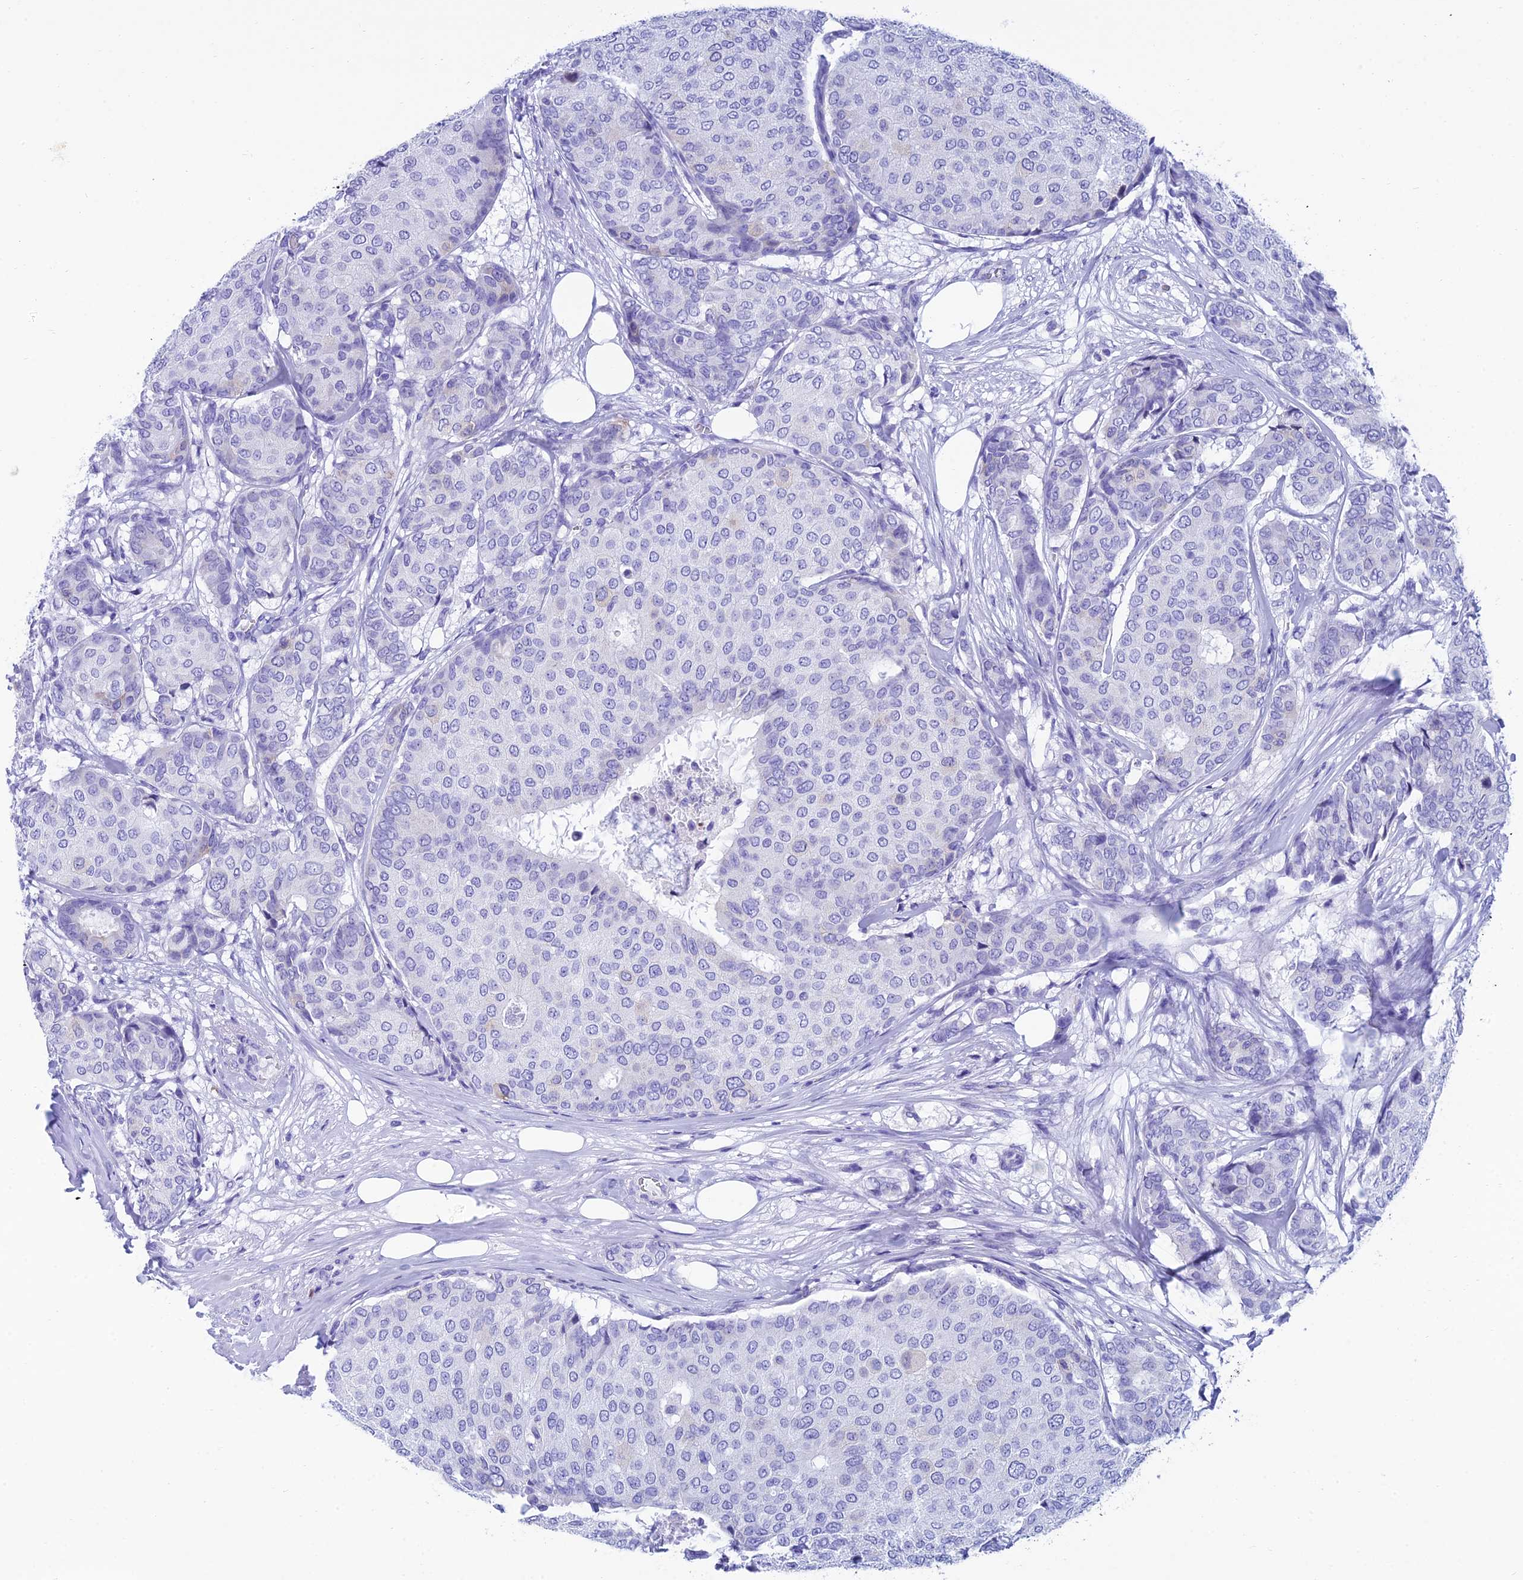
{"staining": {"intensity": "negative", "quantity": "none", "location": "none"}, "tissue": "breast cancer", "cell_type": "Tumor cells", "image_type": "cancer", "snomed": [{"axis": "morphology", "description": "Duct carcinoma"}, {"axis": "topography", "description": "Breast"}], "caption": "IHC of human breast cancer (invasive ductal carcinoma) demonstrates no expression in tumor cells.", "gene": "REEP4", "patient": {"sex": "female", "age": 75}}